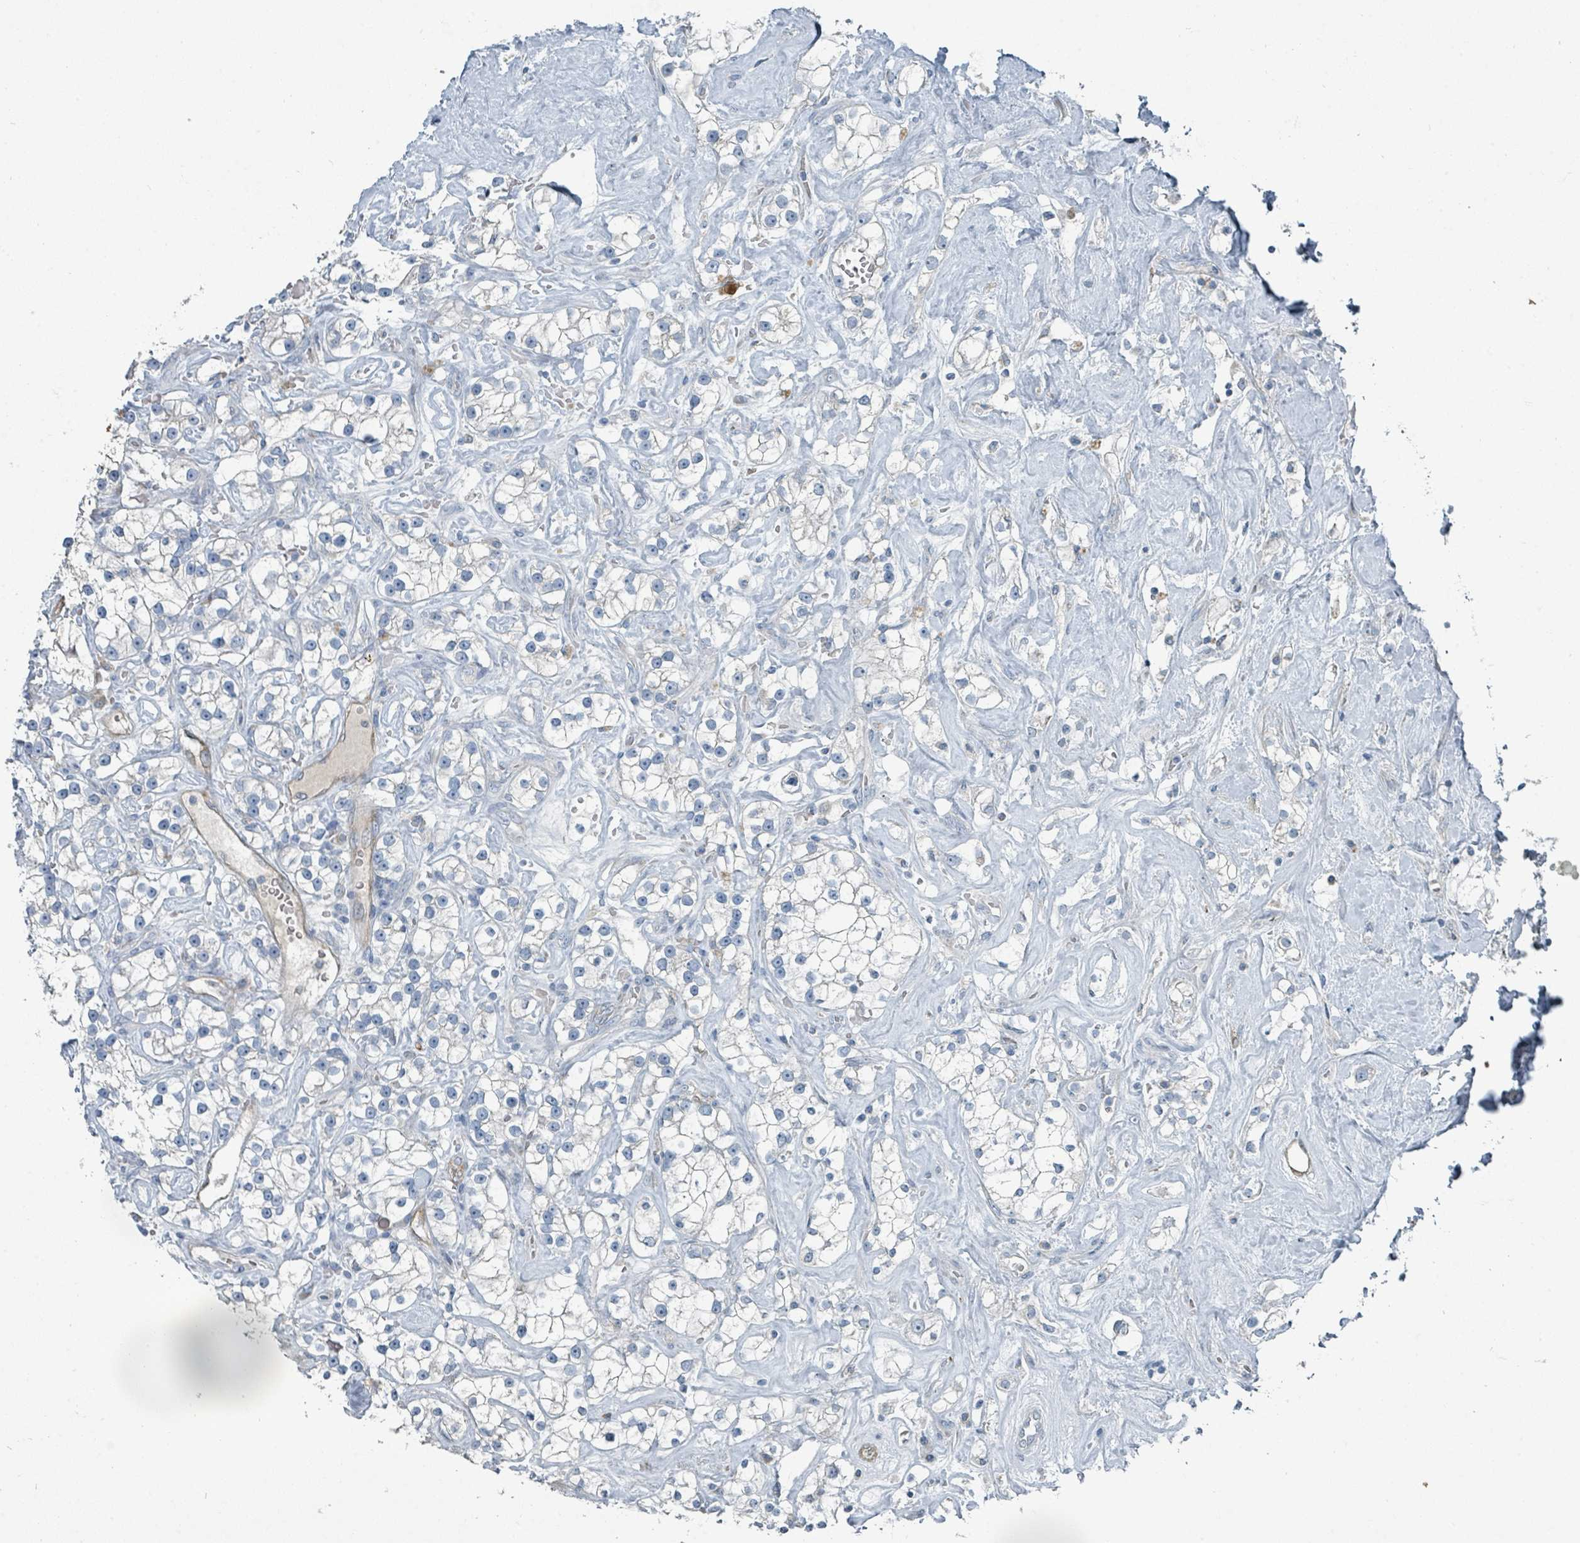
{"staining": {"intensity": "negative", "quantity": "none", "location": "none"}, "tissue": "renal cancer", "cell_type": "Tumor cells", "image_type": "cancer", "snomed": [{"axis": "morphology", "description": "Adenocarcinoma, NOS"}, {"axis": "topography", "description": "Kidney"}], "caption": "An immunohistochemistry (IHC) image of renal cancer (adenocarcinoma) is shown. There is no staining in tumor cells of renal cancer (adenocarcinoma). (DAB (3,3'-diaminobenzidine) IHC with hematoxylin counter stain).", "gene": "RASA4", "patient": {"sex": "male", "age": 77}}